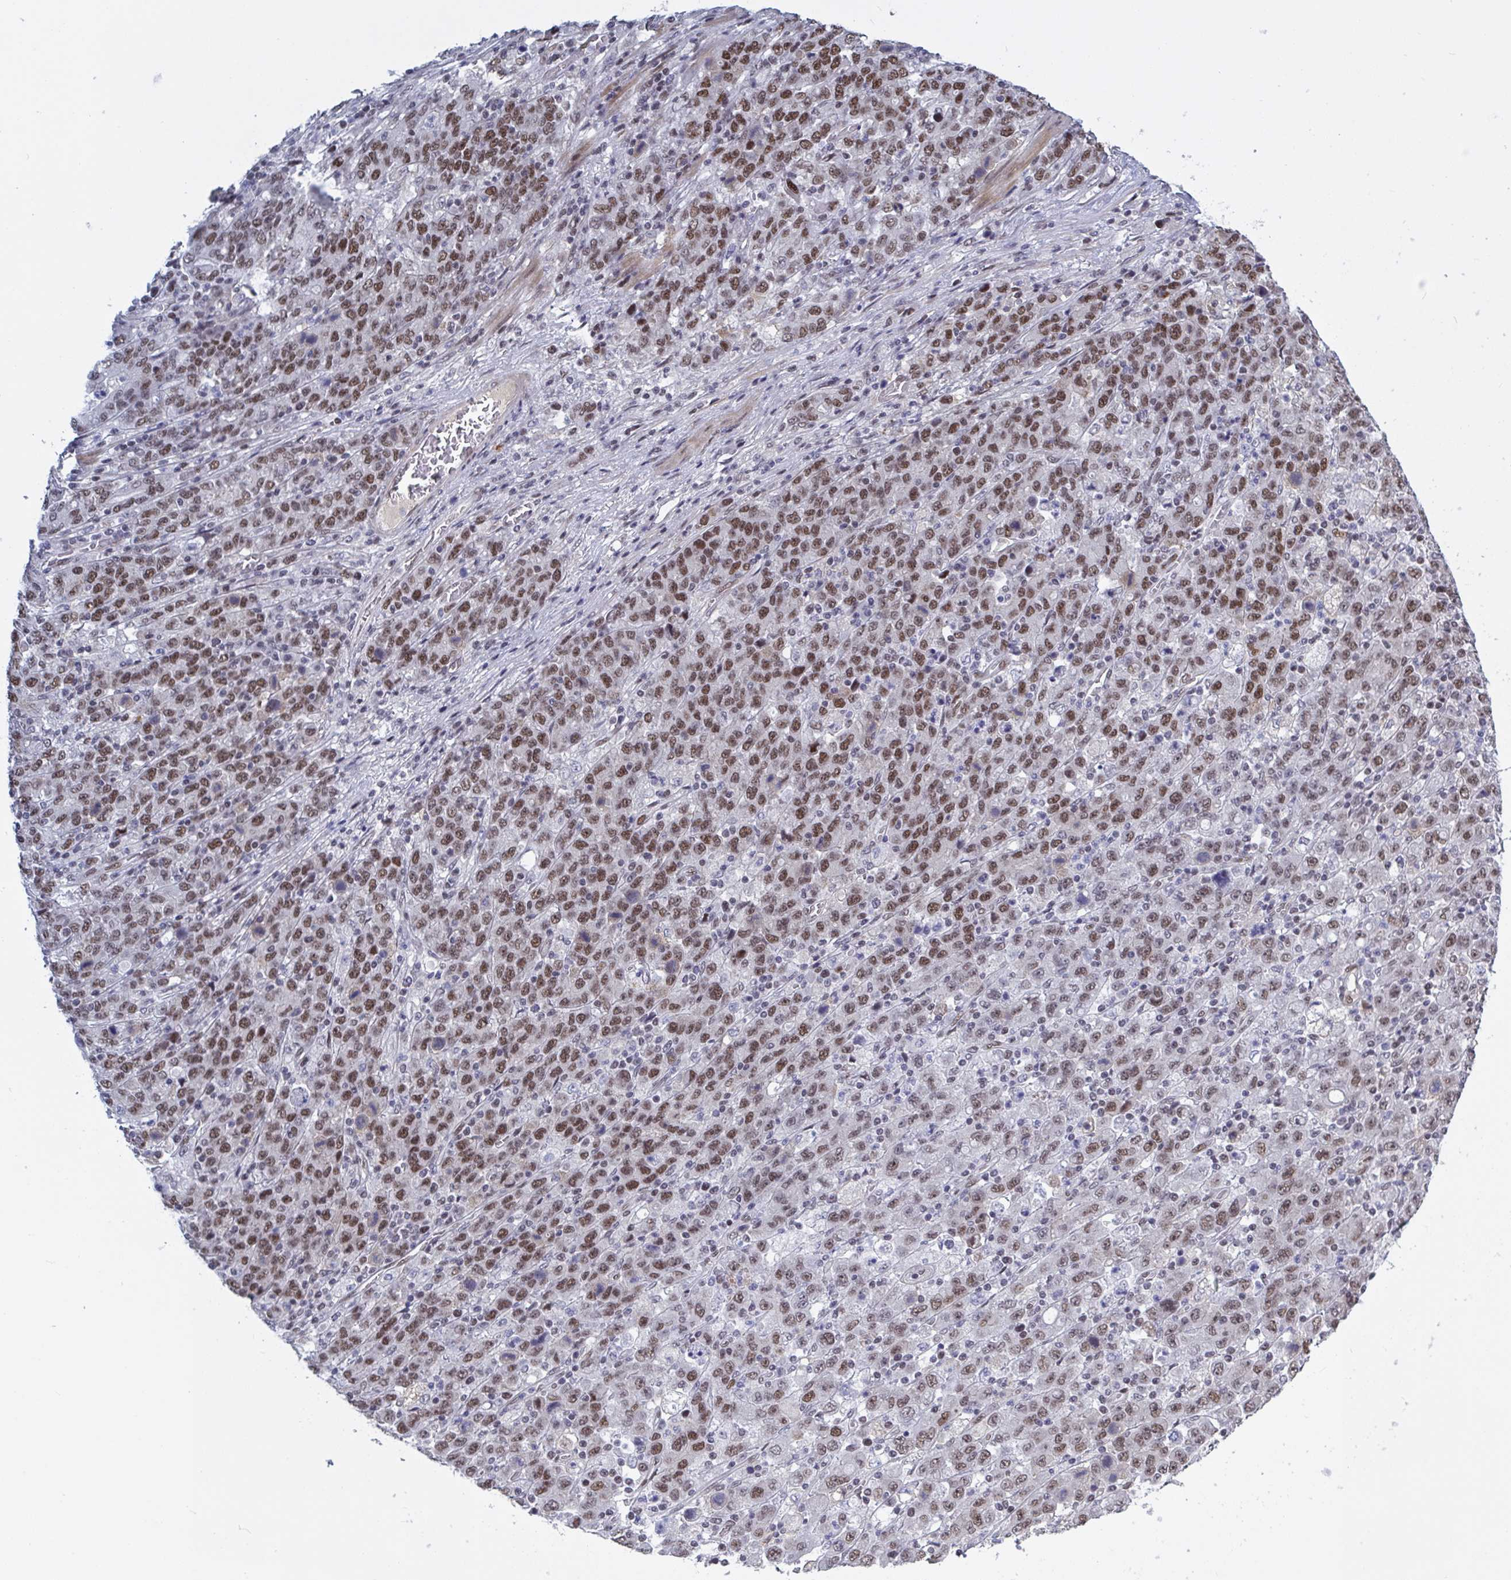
{"staining": {"intensity": "moderate", "quantity": ">75%", "location": "nuclear"}, "tissue": "stomach cancer", "cell_type": "Tumor cells", "image_type": "cancer", "snomed": [{"axis": "morphology", "description": "Adenocarcinoma, NOS"}, {"axis": "topography", "description": "Stomach, upper"}], "caption": "High-power microscopy captured an immunohistochemistry histopathology image of stomach cancer (adenocarcinoma), revealing moderate nuclear positivity in approximately >75% of tumor cells.", "gene": "BCL7B", "patient": {"sex": "male", "age": 69}}